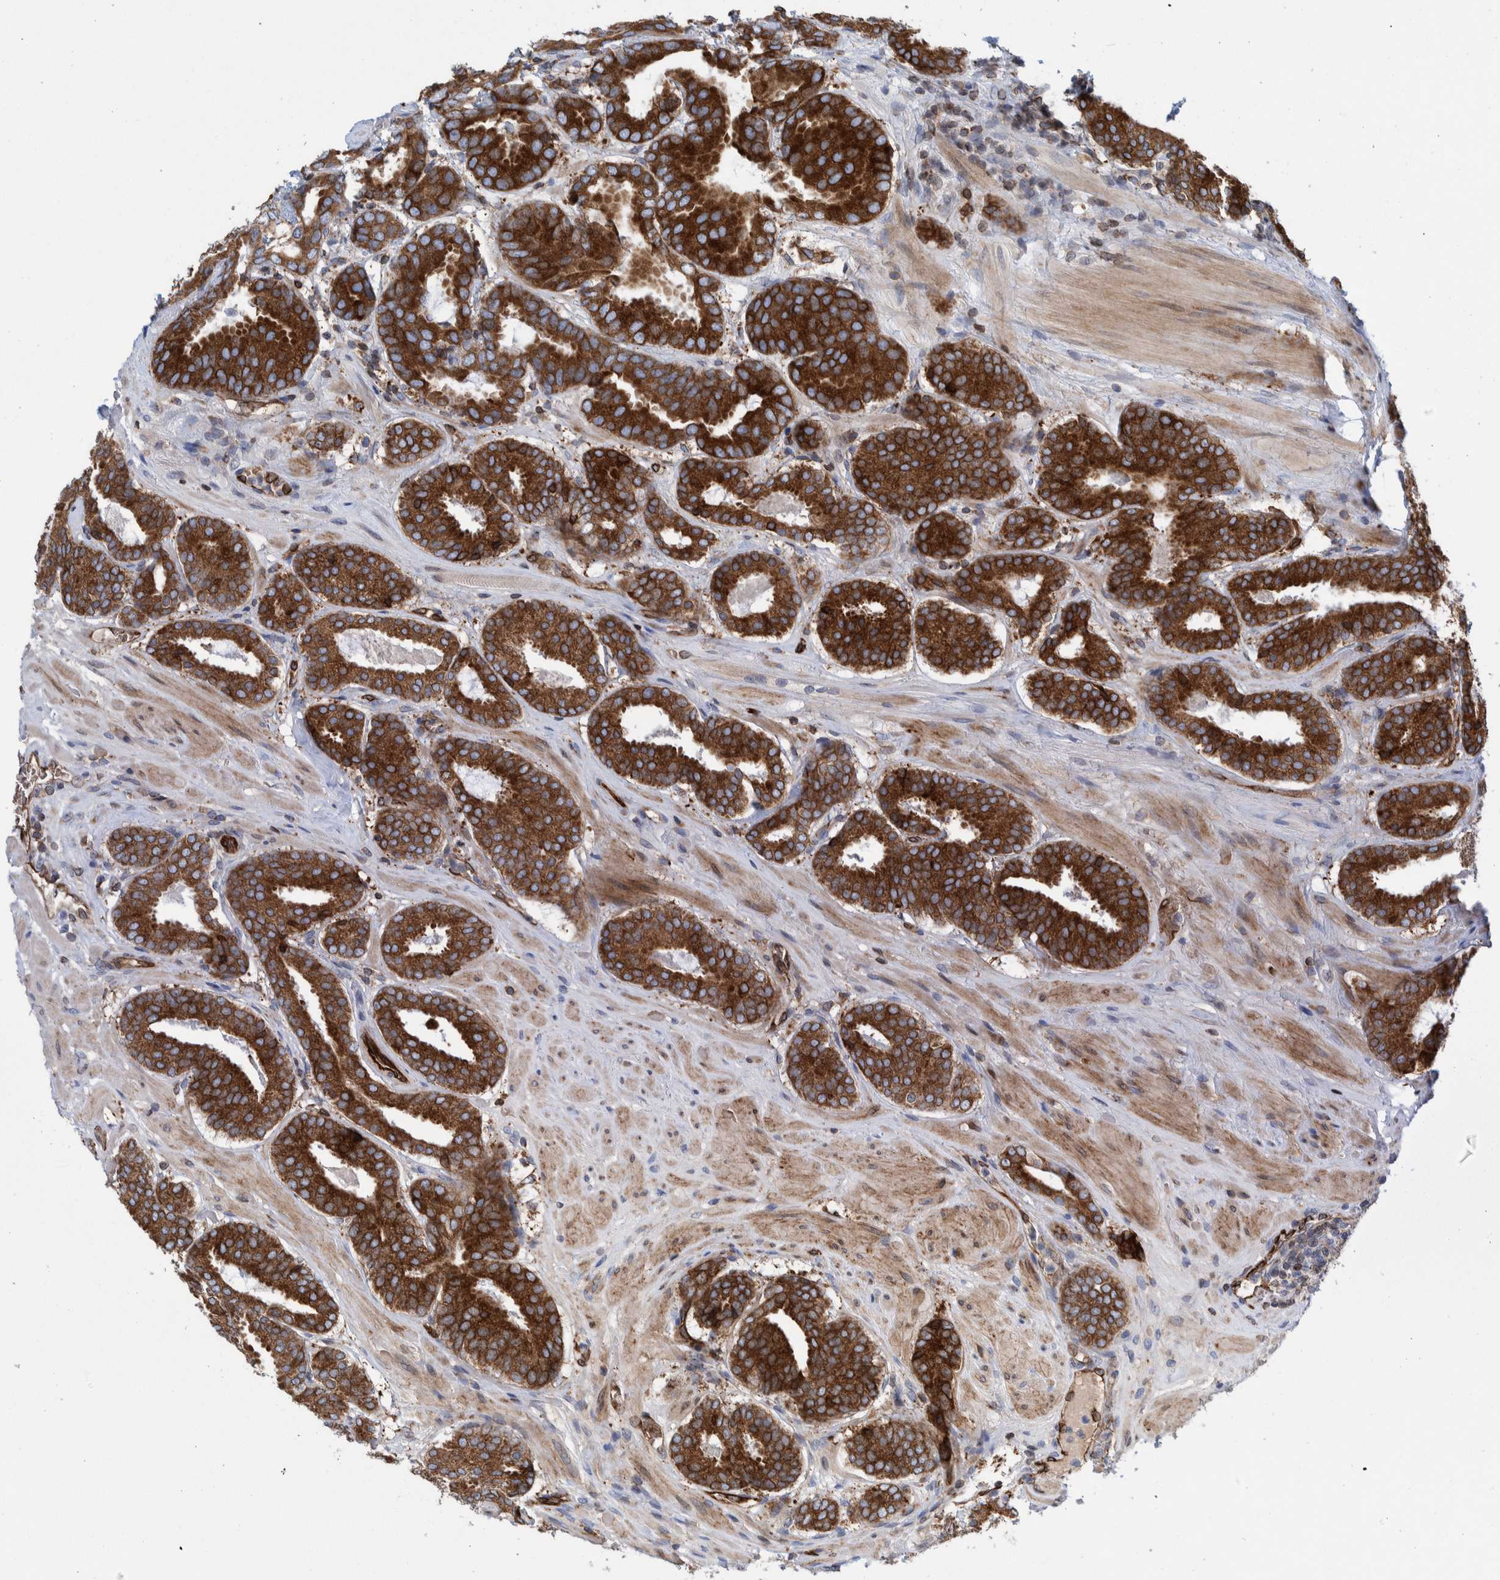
{"staining": {"intensity": "strong", "quantity": ">75%", "location": "cytoplasmic/membranous"}, "tissue": "prostate cancer", "cell_type": "Tumor cells", "image_type": "cancer", "snomed": [{"axis": "morphology", "description": "Adenocarcinoma, Low grade"}, {"axis": "topography", "description": "Prostate"}], "caption": "Immunohistochemical staining of human prostate adenocarcinoma (low-grade) shows high levels of strong cytoplasmic/membranous staining in about >75% of tumor cells. The staining was performed using DAB to visualize the protein expression in brown, while the nuclei were stained in blue with hematoxylin (Magnification: 20x).", "gene": "THEM6", "patient": {"sex": "male", "age": 69}}